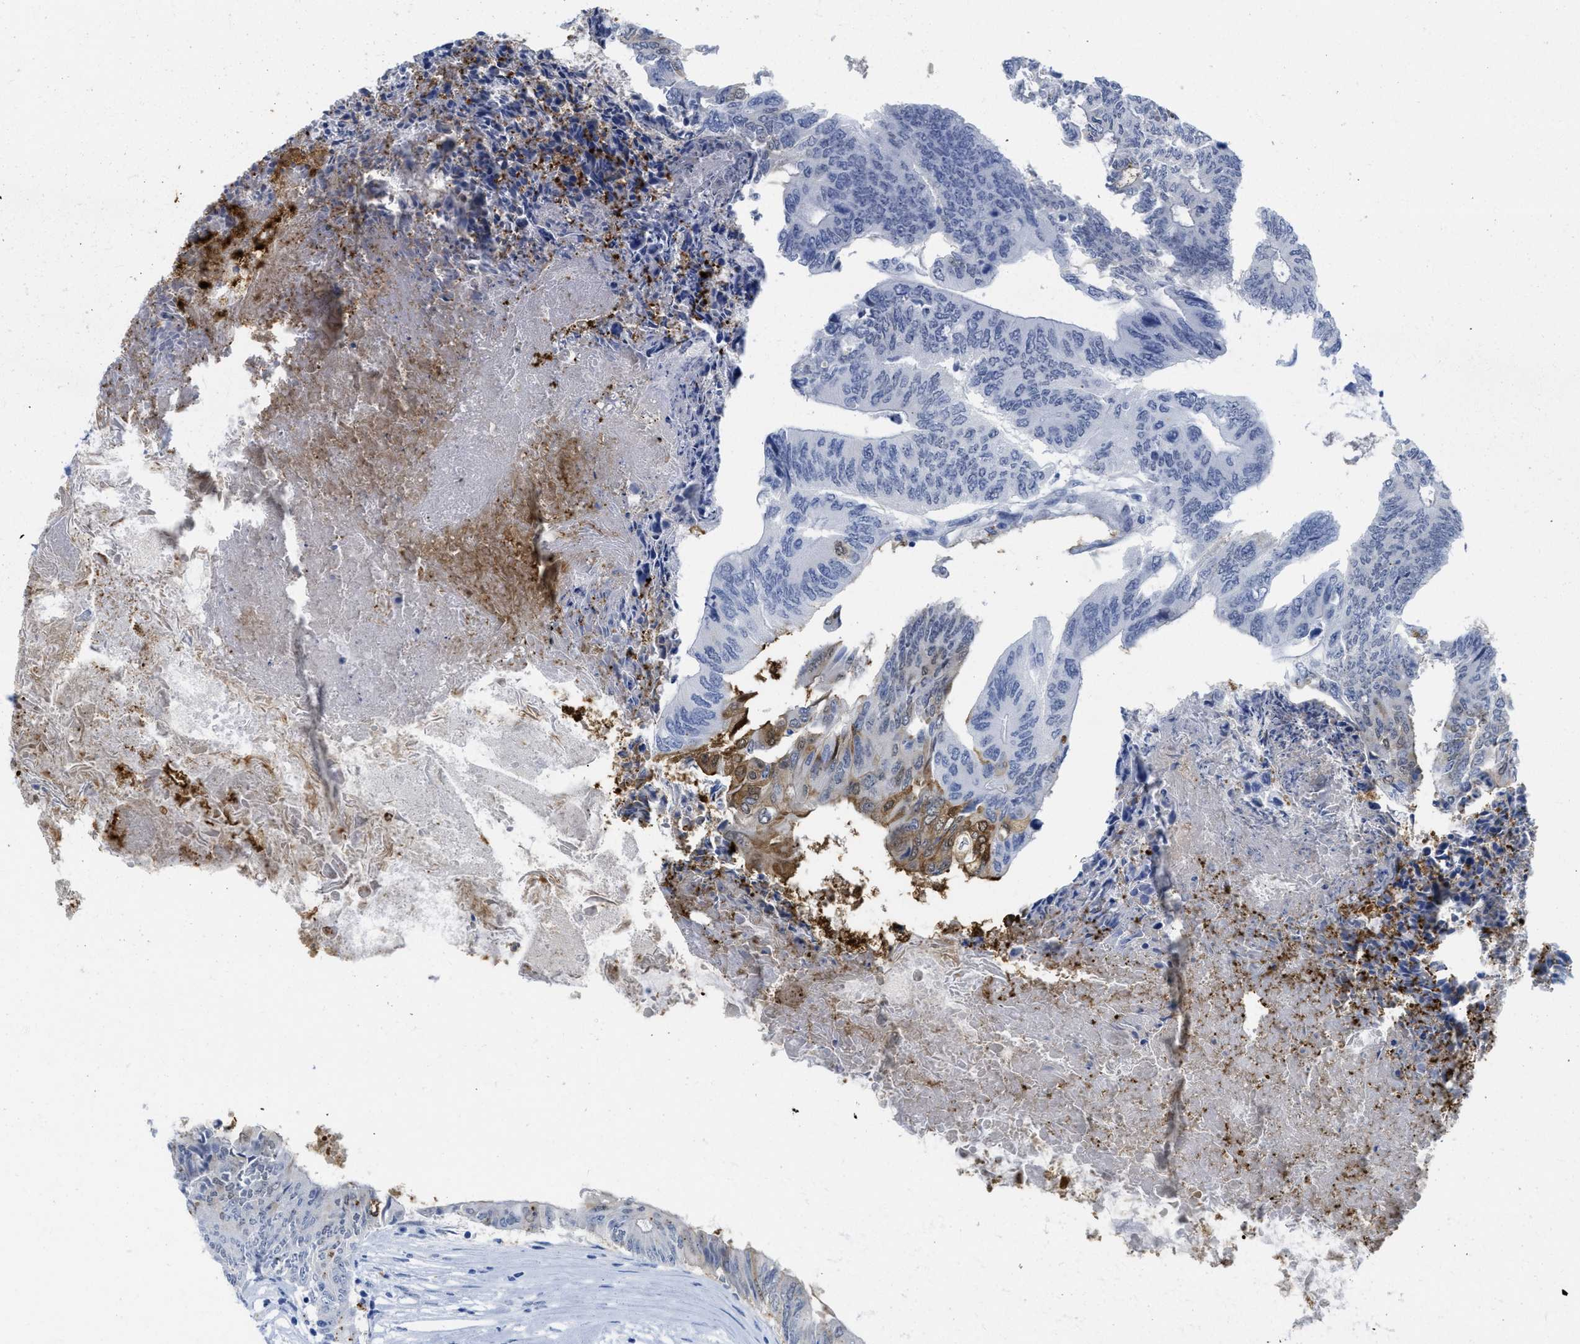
{"staining": {"intensity": "moderate", "quantity": "<25%", "location": "cytoplasmic/membranous"}, "tissue": "colorectal cancer", "cell_type": "Tumor cells", "image_type": "cancer", "snomed": [{"axis": "morphology", "description": "Adenocarcinoma, NOS"}, {"axis": "topography", "description": "Rectum"}], "caption": "This photomicrograph shows colorectal adenocarcinoma stained with IHC to label a protein in brown. The cytoplasmic/membranous of tumor cells show moderate positivity for the protein. Nuclei are counter-stained blue.", "gene": "WDR4", "patient": {"sex": "male", "age": 63}}